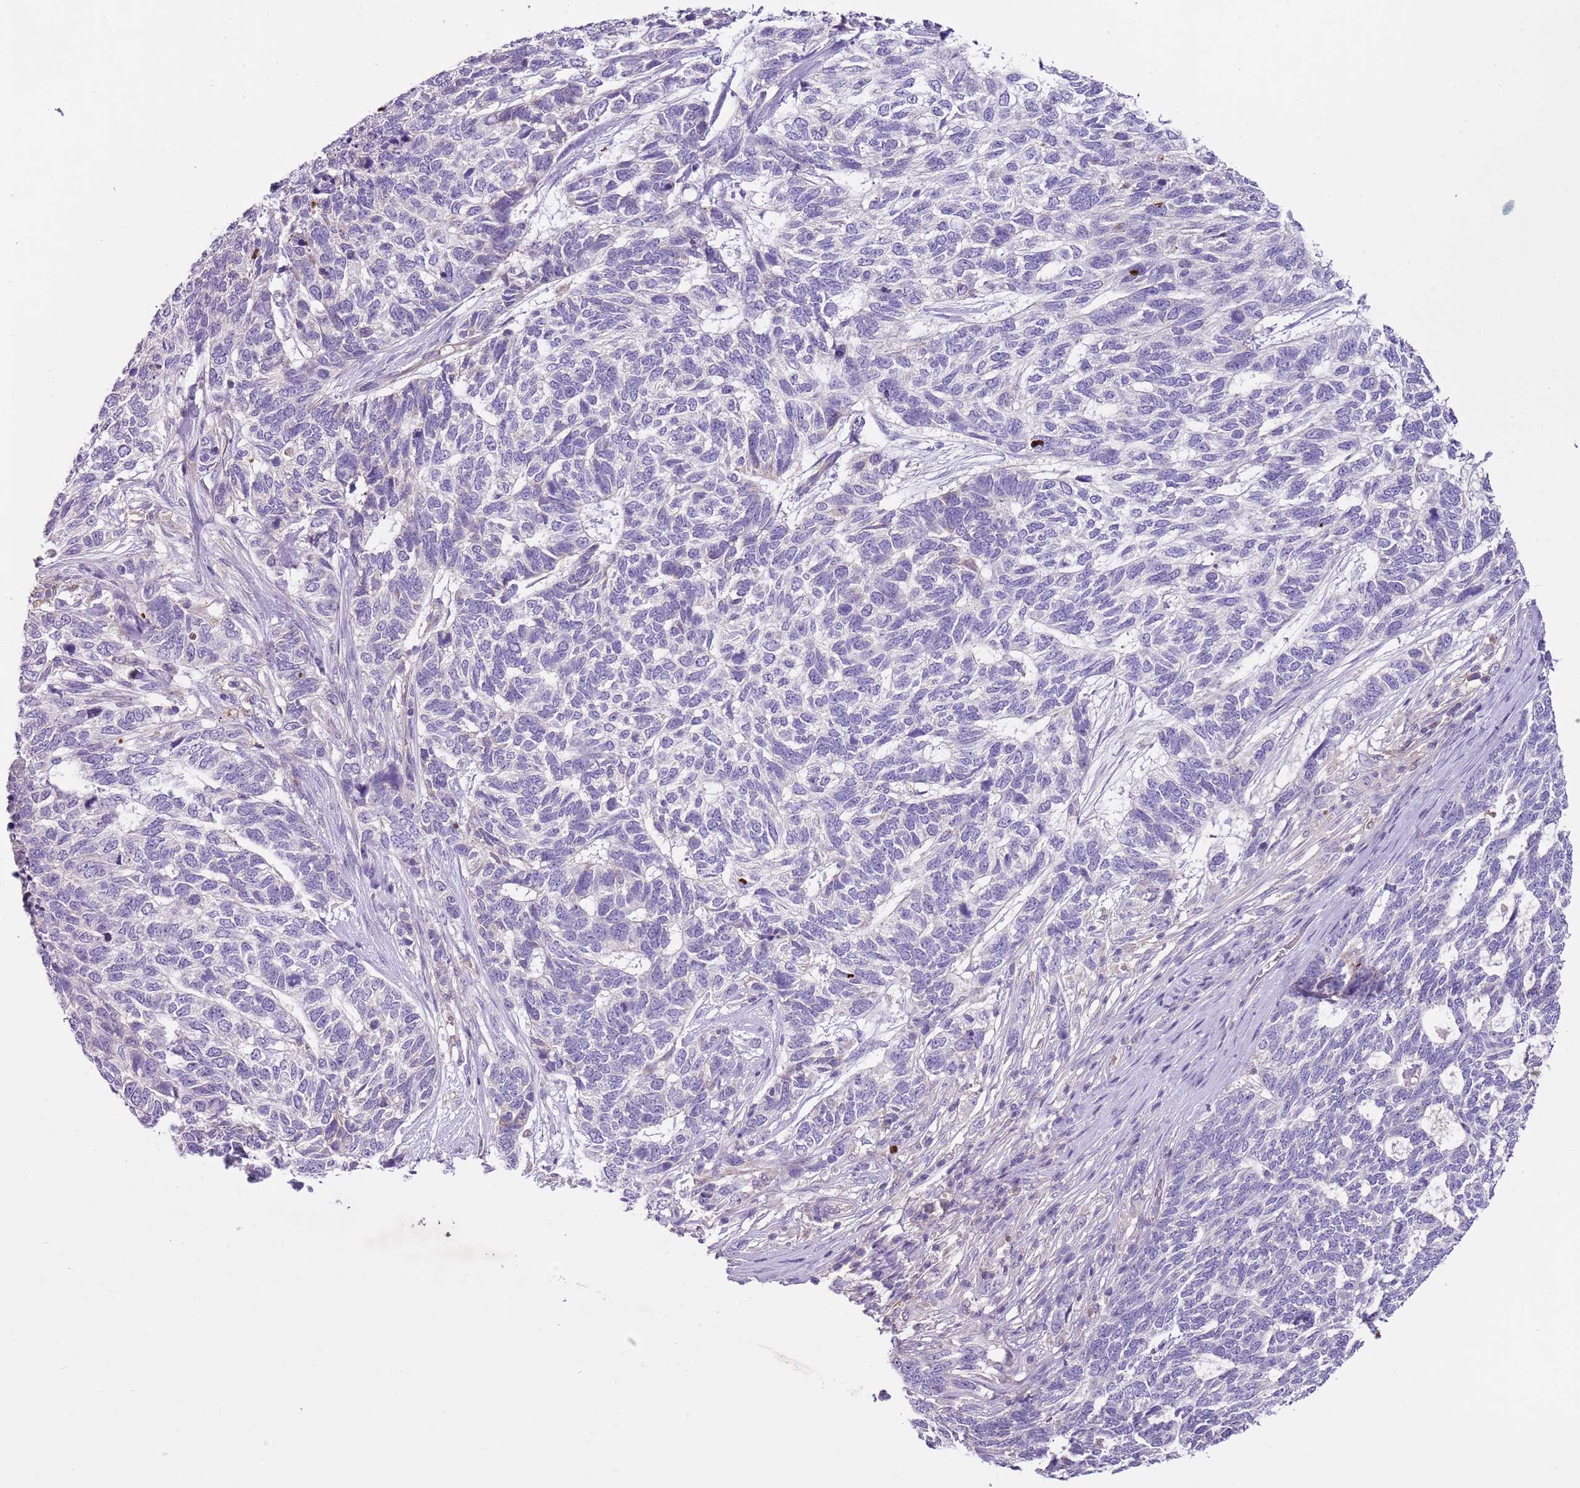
{"staining": {"intensity": "negative", "quantity": "none", "location": "none"}, "tissue": "skin cancer", "cell_type": "Tumor cells", "image_type": "cancer", "snomed": [{"axis": "morphology", "description": "Basal cell carcinoma"}, {"axis": "topography", "description": "Skin"}], "caption": "There is no significant staining in tumor cells of skin cancer (basal cell carcinoma). (DAB (3,3'-diaminobenzidine) immunohistochemistry (IHC) with hematoxylin counter stain).", "gene": "HES3", "patient": {"sex": "female", "age": 65}}